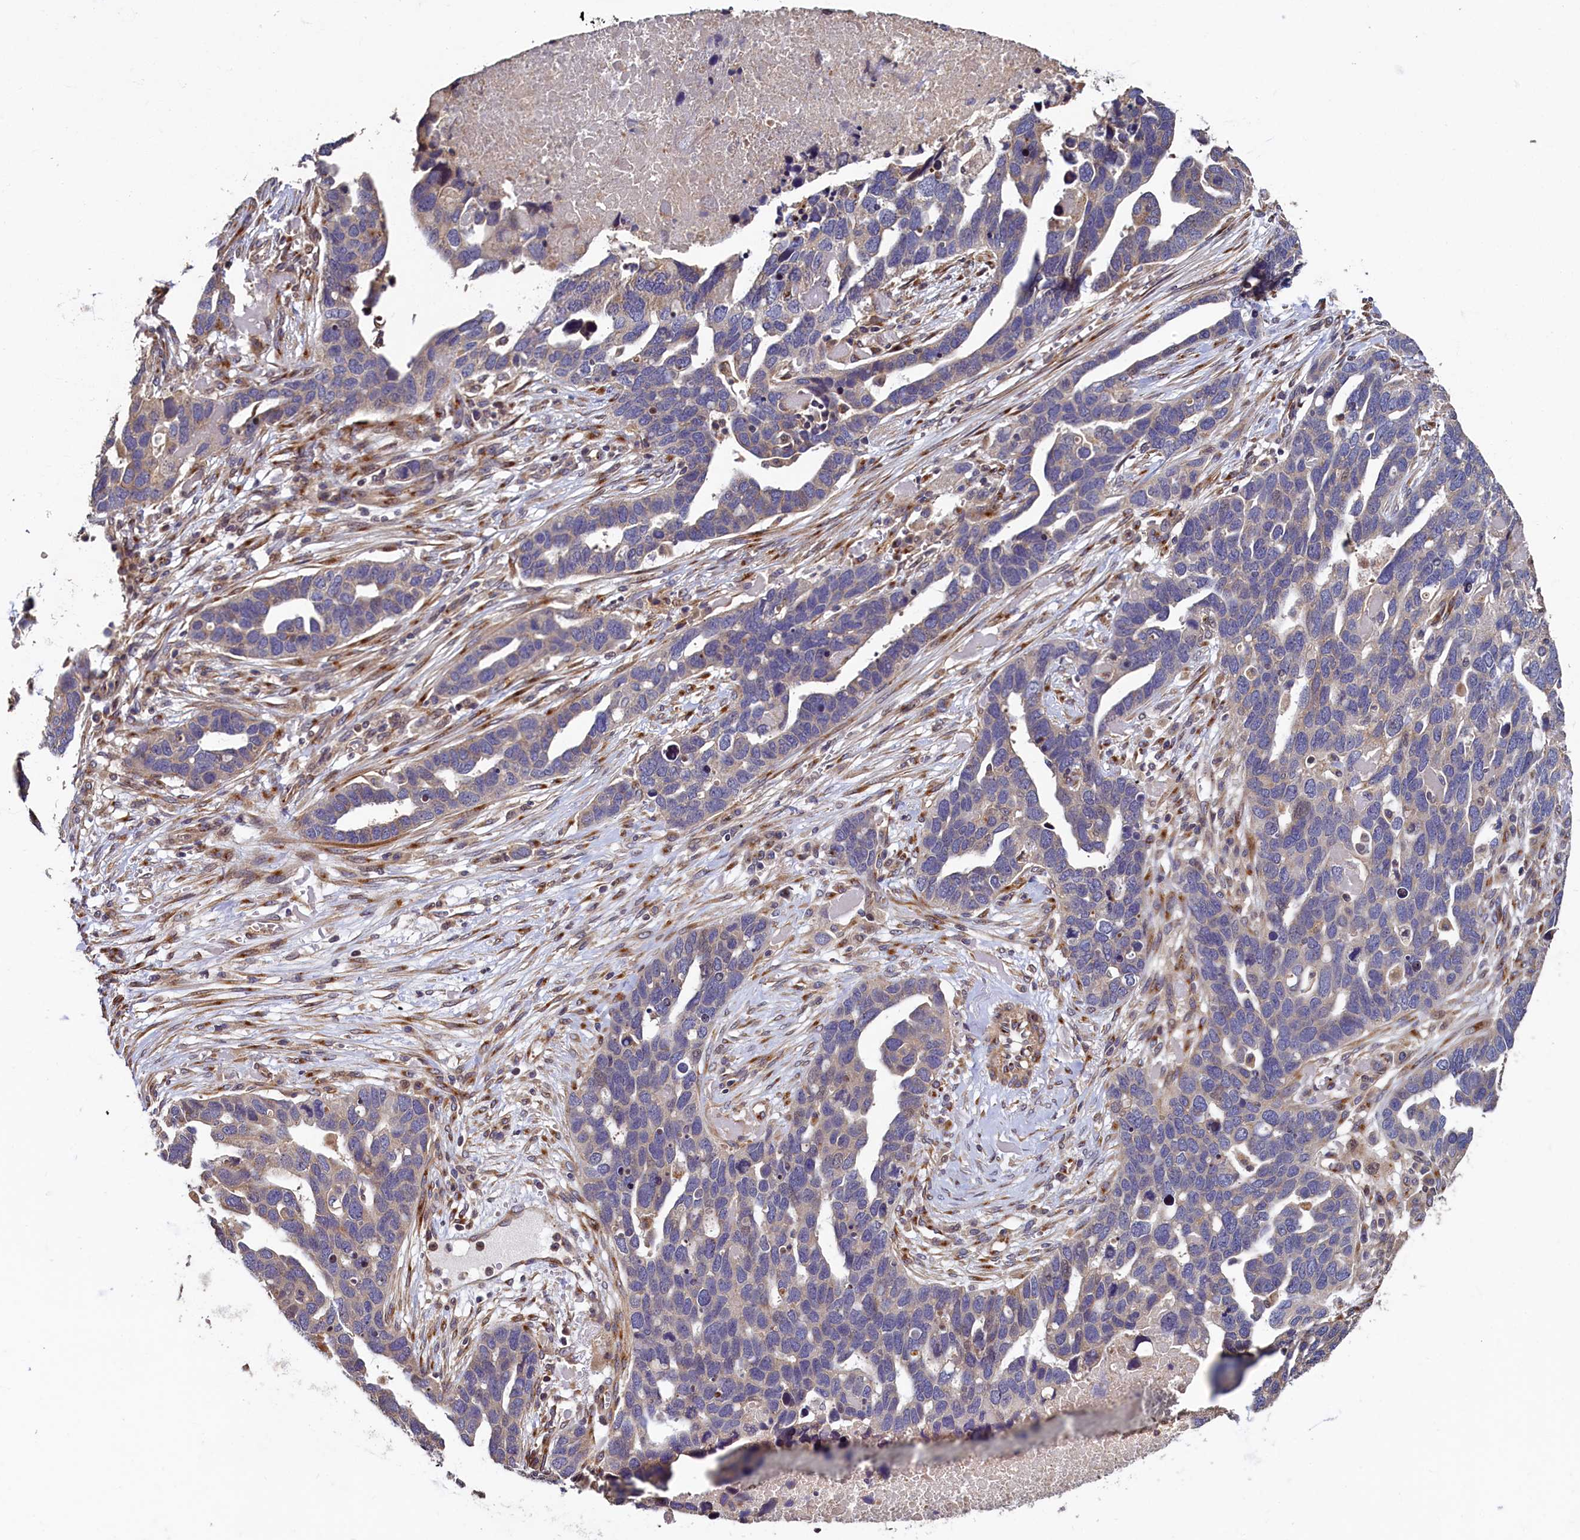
{"staining": {"intensity": "weak", "quantity": "25%-75%", "location": "cytoplasmic/membranous"}, "tissue": "ovarian cancer", "cell_type": "Tumor cells", "image_type": "cancer", "snomed": [{"axis": "morphology", "description": "Cystadenocarcinoma, serous, NOS"}, {"axis": "topography", "description": "Ovary"}], "caption": "DAB immunohistochemical staining of ovarian cancer (serous cystadenocarcinoma) shows weak cytoplasmic/membranous protein expression in approximately 25%-75% of tumor cells.", "gene": "TMEM181", "patient": {"sex": "female", "age": 54}}